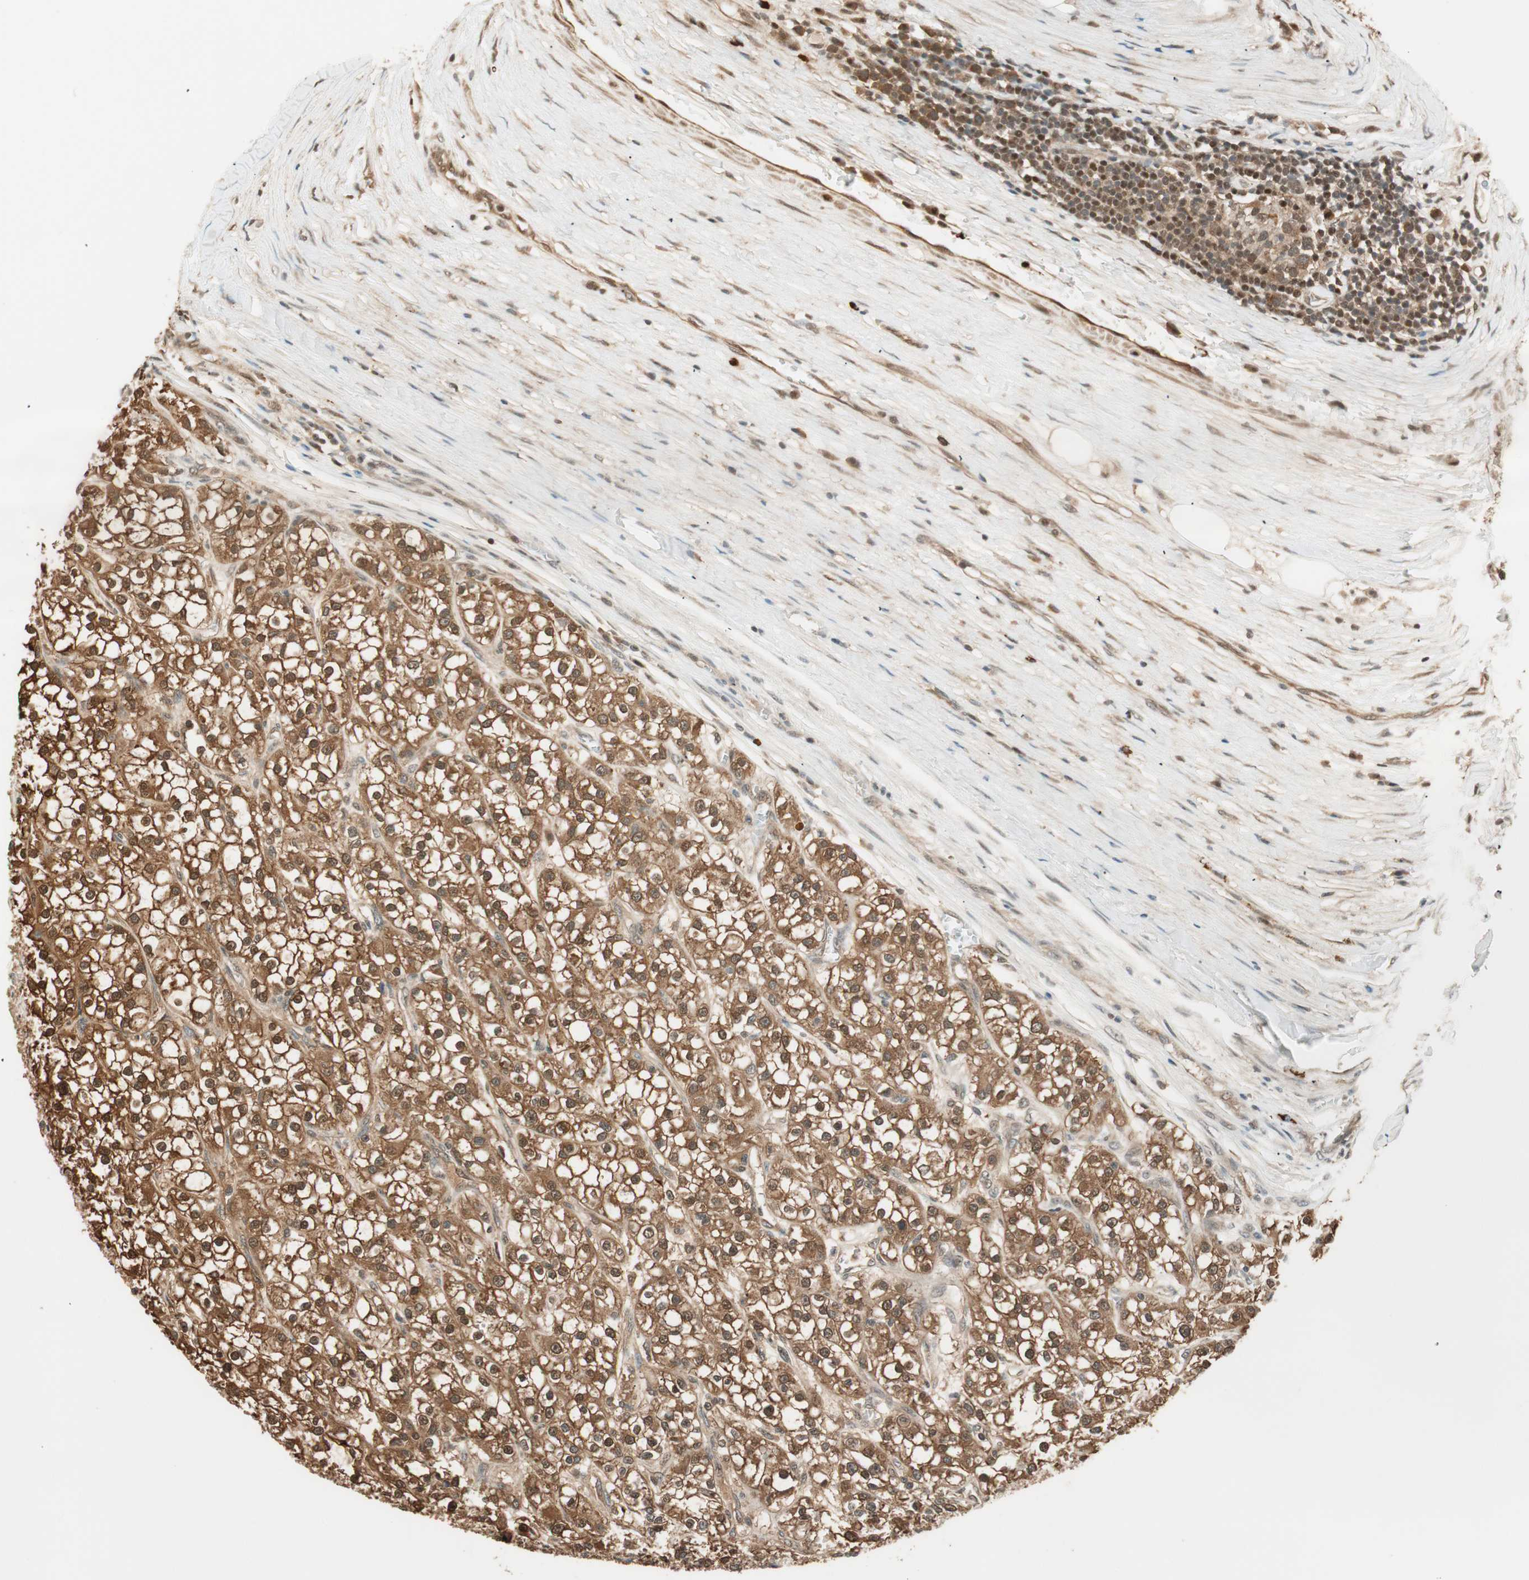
{"staining": {"intensity": "strong", "quantity": ">75%", "location": "cytoplasmic/membranous,nuclear"}, "tissue": "renal cancer", "cell_type": "Tumor cells", "image_type": "cancer", "snomed": [{"axis": "morphology", "description": "Adenocarcinoma, NOS"}, {"axis": "topography", "description": "Kidney"}], "caption": "High-magnification brightfield microscopy of adenocarcinoma (renal) stained with DAB (3,3'-diaminobenzidine) (brown) and counterstained with hematoxylin (blue). tumor cells exhibit strong cytoplasmic/membranous and nuclear positivity is identified in about>75% of cells. The staining is performed using DAB (3,3'-diaminobenzidine) brown chromogen to label protein expression. The nuclei are counter-stained blue using hematoxylin.", "gene": "ZNF443", "patient": {"sex": "female", "age": 52}}